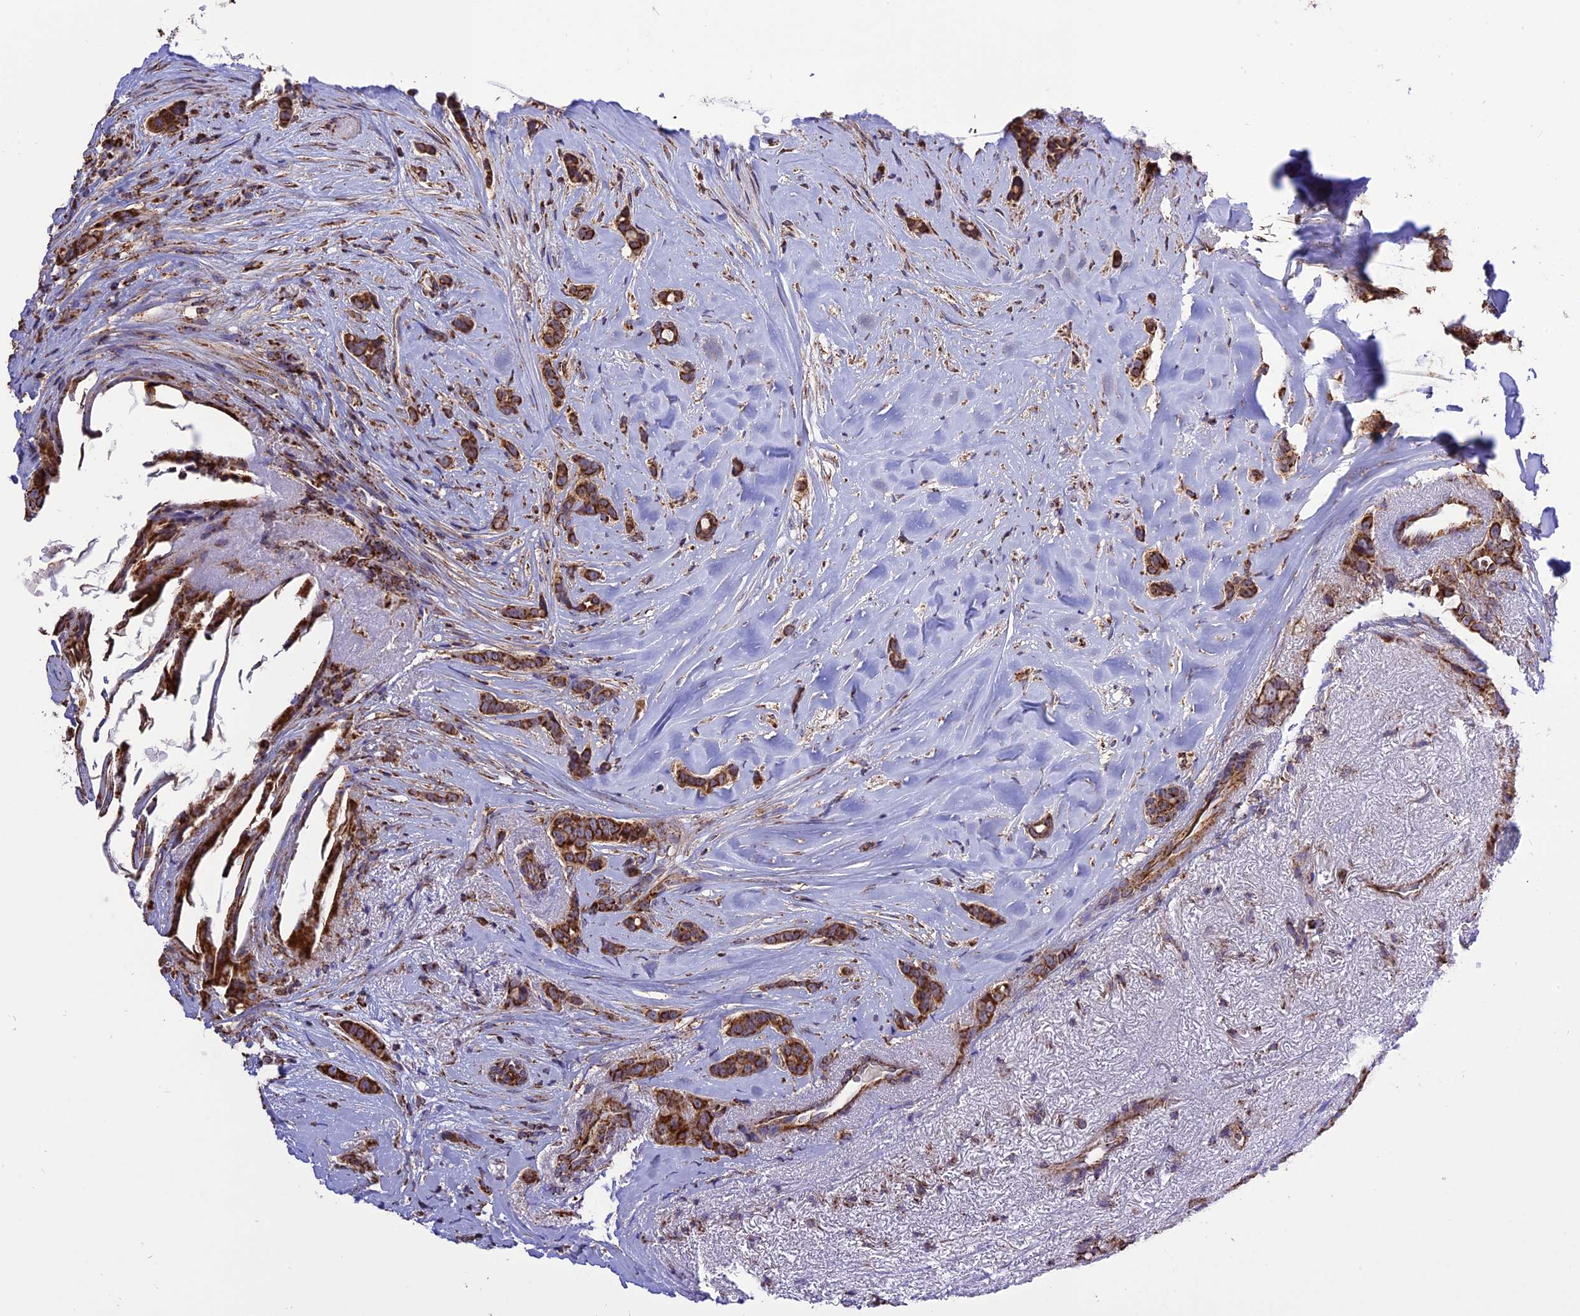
{"staining": {"intensity": "strong", "quantity": ">75%", "location": "cytoplasmic/membranous"}, "tissue": "breast cancer", "cell_type": "Tumor cells", "image_type": "cancer", "snomed": [{"axis": "morphology", "description": "Lobular carcinoma"}, {"axis": "topography", "description": "Breast"}], "caption": "Strong cytoplasmic/membranous protein expression is appreciated in approximately >75% of tumor cells in lobular carcinoma (breast).", "gene": "TTC4", "patient": {"sex": "female", "age": 51}}